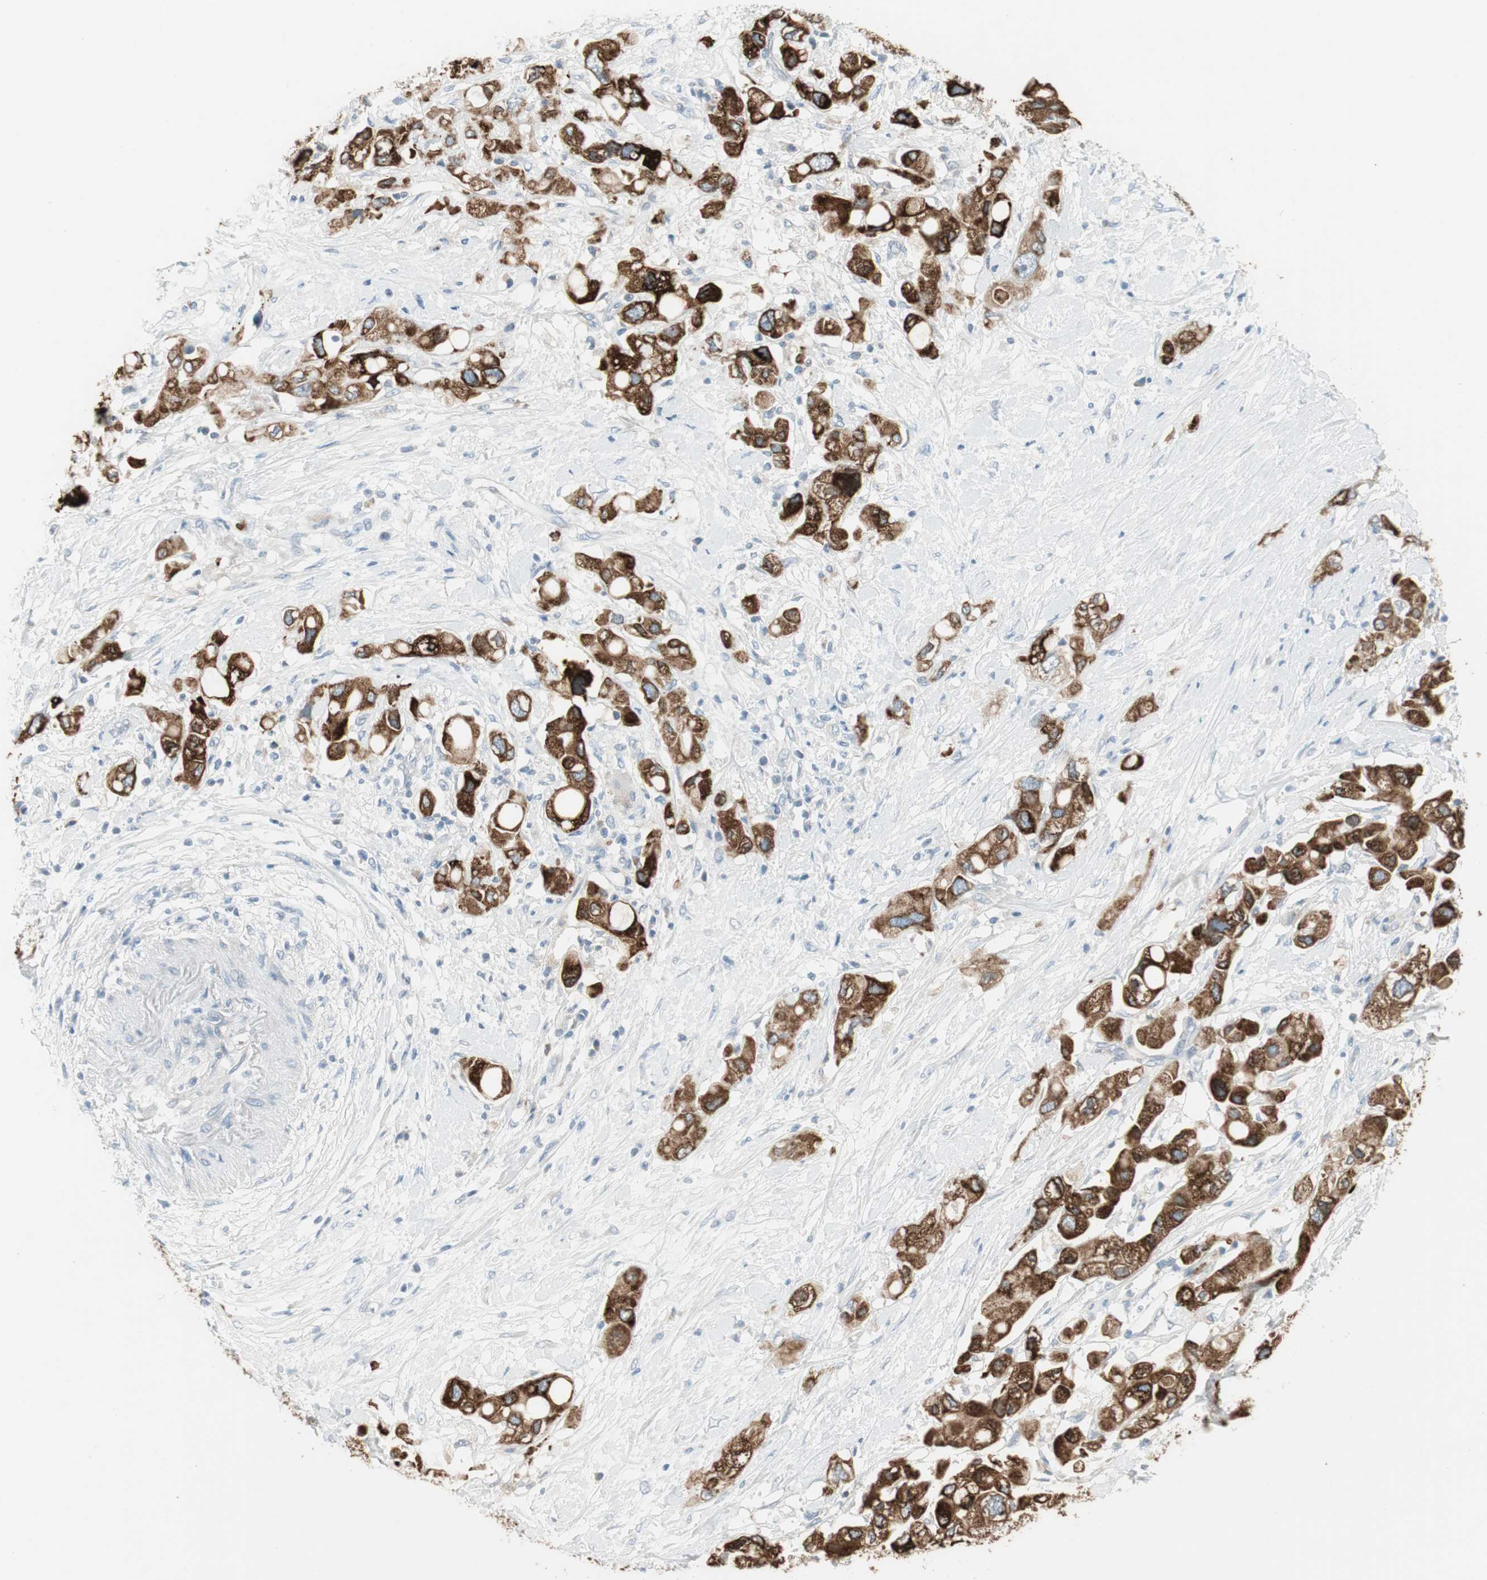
{"staining": {"intensity": "strong", "quantity": ">75%", "location": "cytoplasmic/membranous"}, "tissue": "pancreatic cancer", "cell_type": "Tumor cells", "image_type": "cancer", "snomed": [{"axis": "morphology", "description": "Adenocarcinoma, NOS"}, {"axis": "topography", "description": "Pancreas"}], "caption": "Protein staining of pancreatic adenocarcinoma tissue displays strong cytoplasmic/membranous positivity in approximately >75% of tumor cells. The staining is performed using DAB (3,3'-diaminobenzidine) brown chromogen to label protein expression. The nuclei are counter-stained blue using hematoxylin.", "gene": "AGR2", "patient": {"sex": "female", "age": 56}}